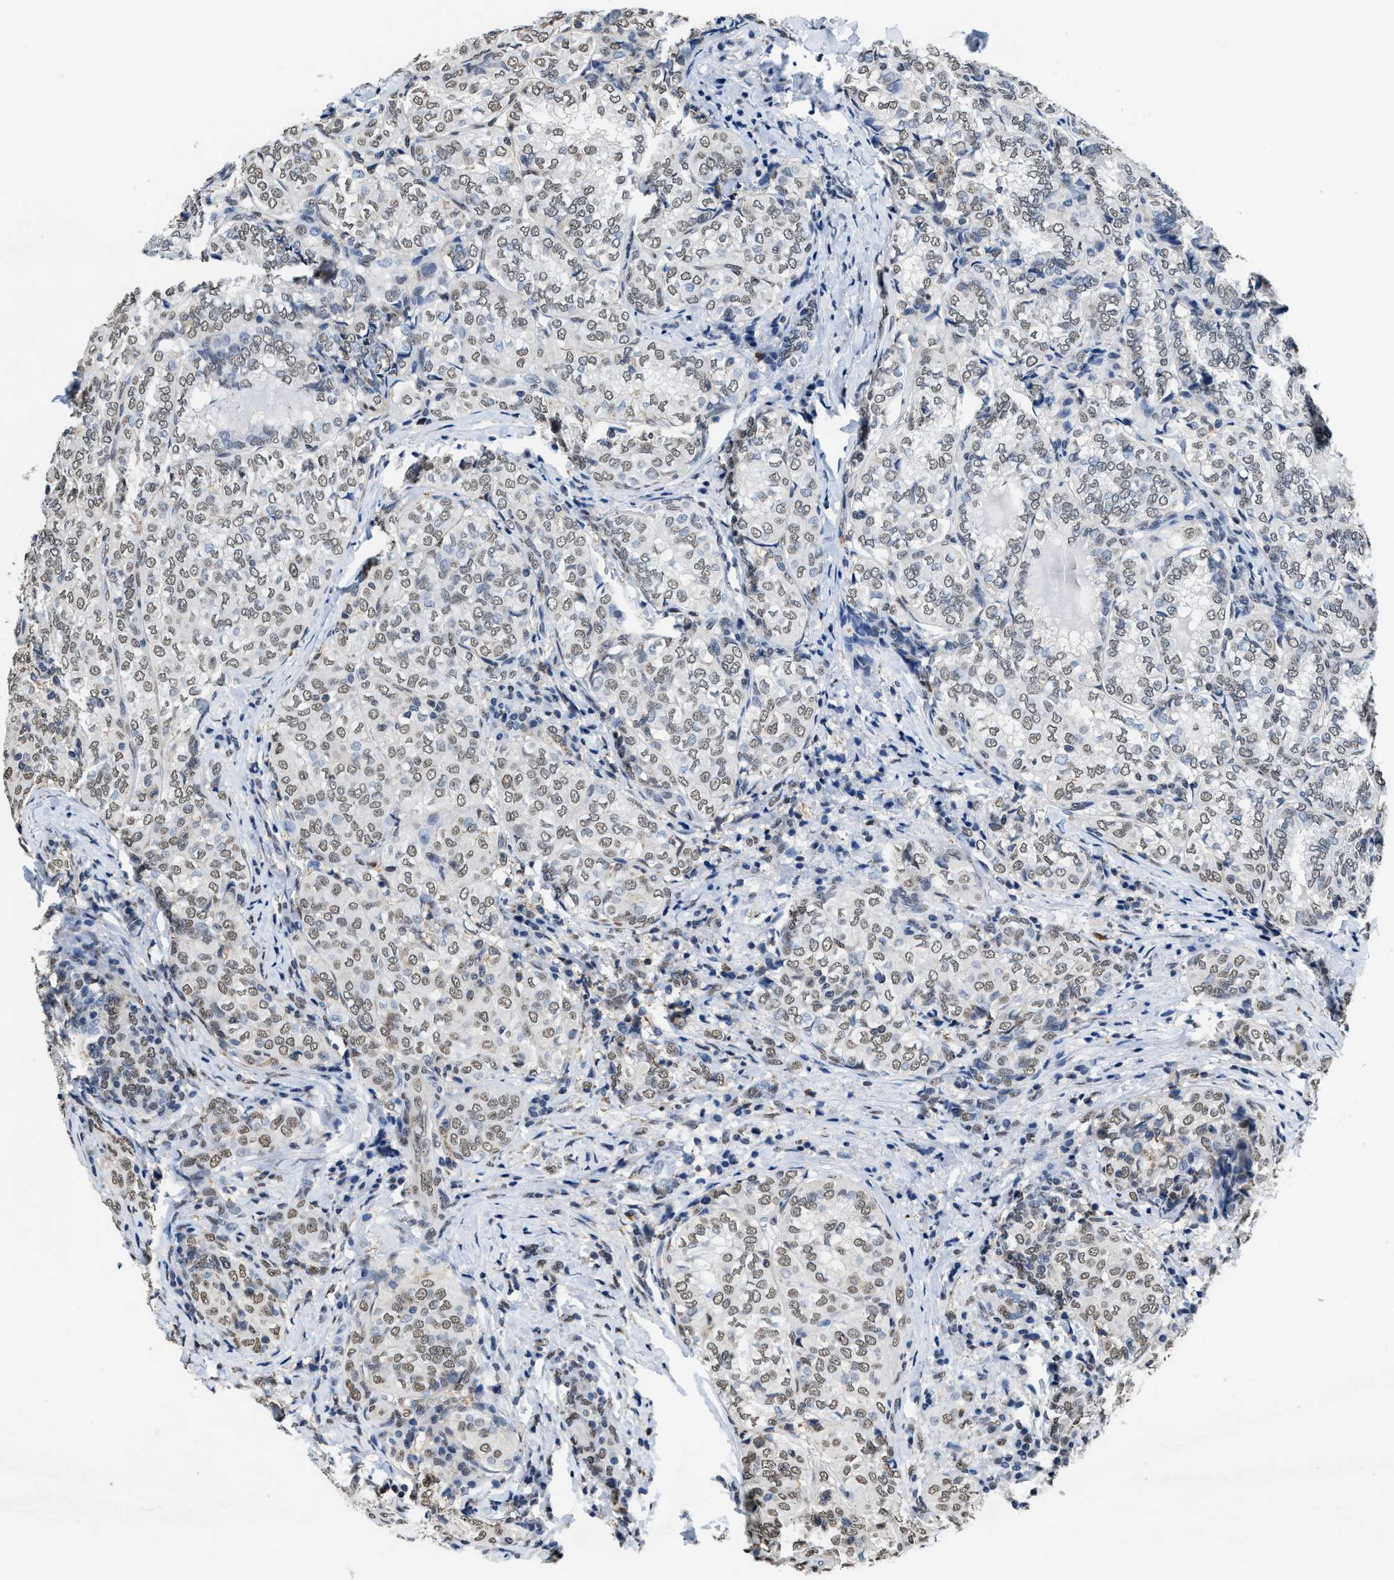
{"staining": {"intensity": "weak", "quantity": ">75%", "location": "nuclear"}, "tissue": "thyroid cancer", "cell_type": "Tumor cells", "image_type": "cancer", "snomed": [{"axis": "morphology", "description": "Normal tissue, NOS"}, {"axis": "morphology", "description": "Papillary adenocarcinoma, NOS"}, {"axis": "topography", "description": "Thyroid gland"}], "caption": "Weak nuclear protein expression is present in about >75% of tumor cells in papillary adenocarcinoma (thyroid). (DAB IHC with brightfield microscopy, high magnification).", "gene": "SUPT16H", "patient": {"sex": "female", "age": 30}}